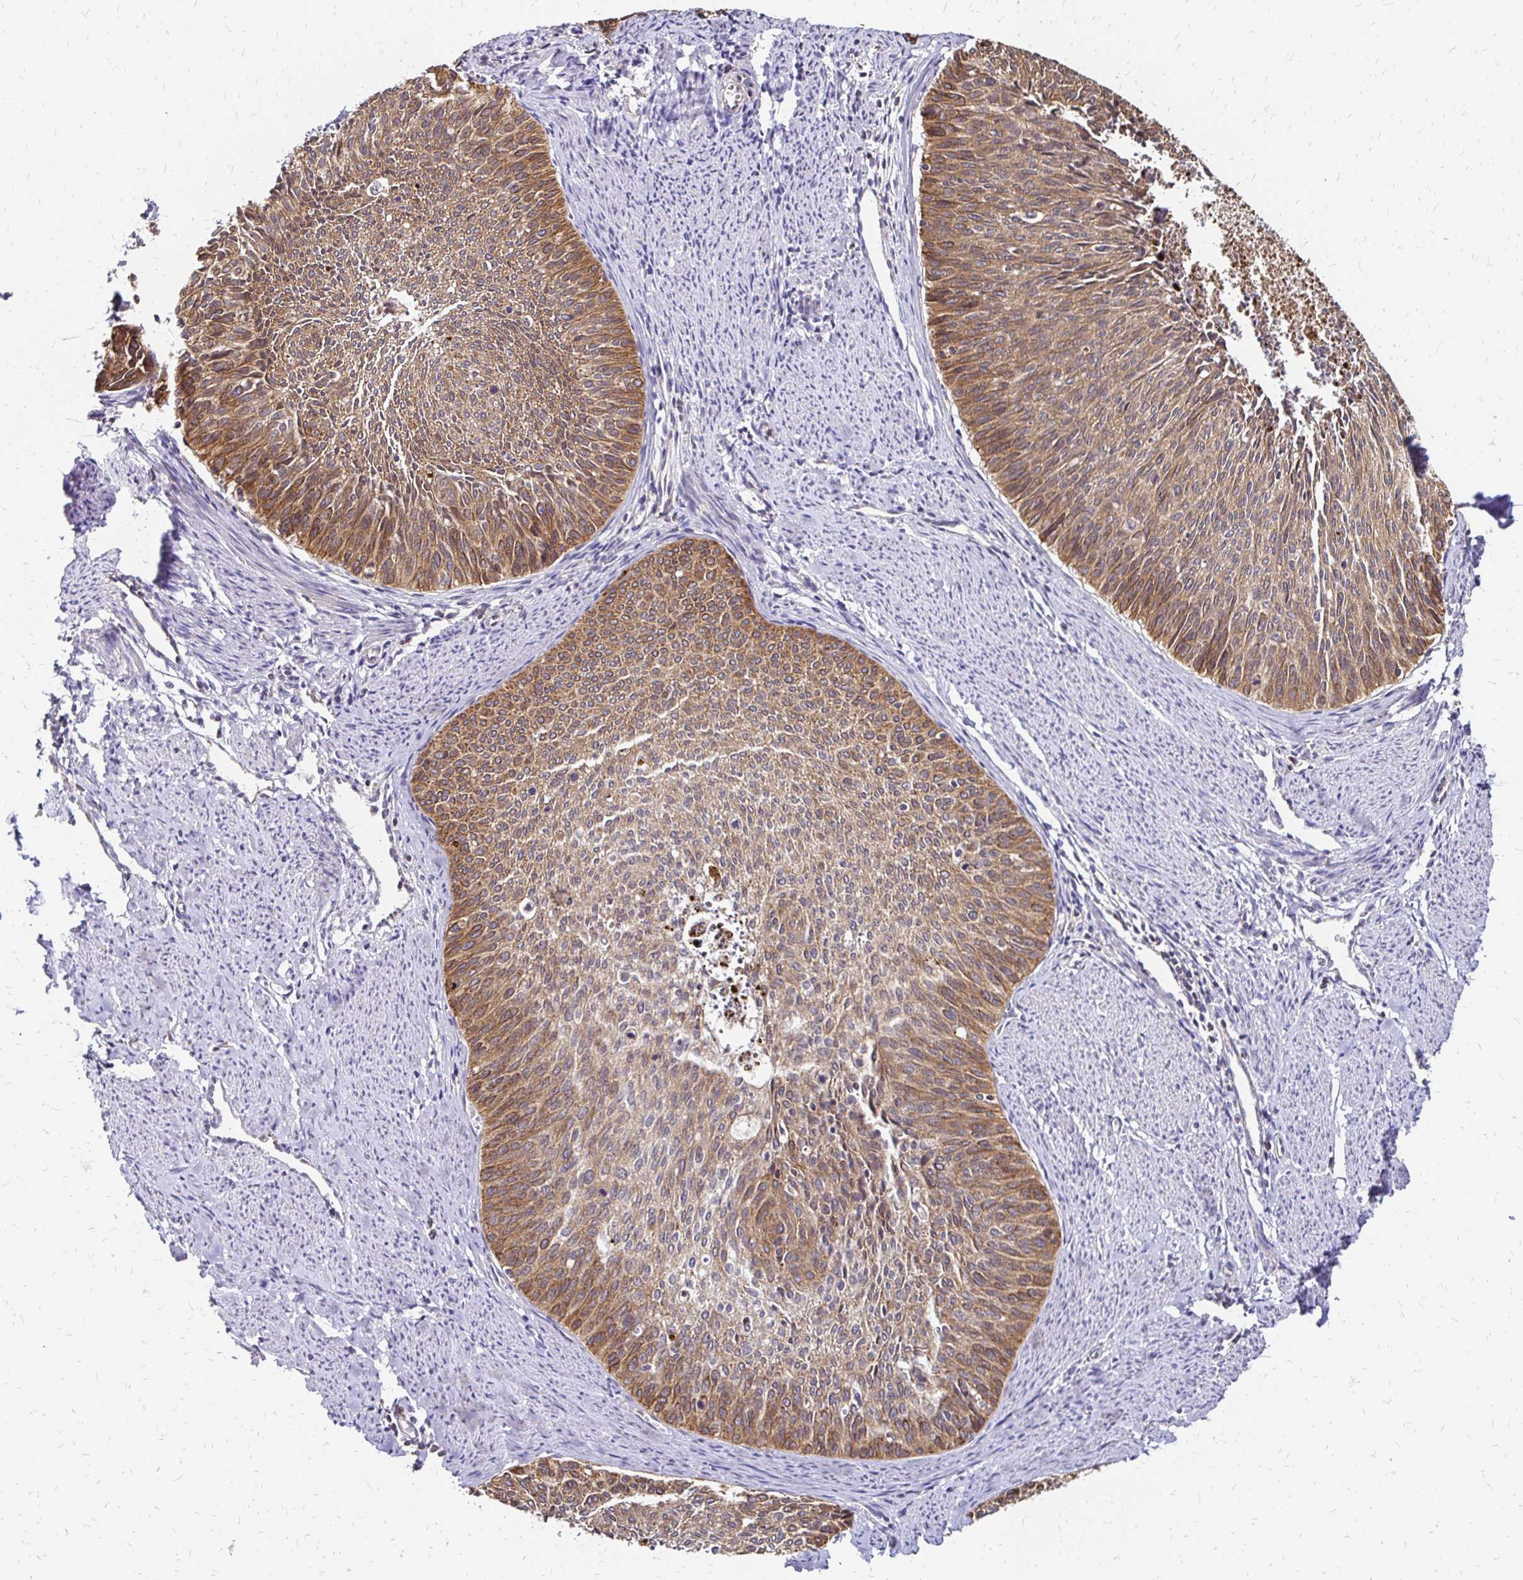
{"staining": {"intensity": "moderate", "quantity": ">75%", "location": "cytoplasmic/membranous"}, "tissue": "cervical cancer", "cell_type": "Tumor cells", "image_type": "cancer", "snomed": [{"axis": "morphology", "description": "Squamous cell carcinoma, NOS"}, {"axis": "topography", "description": "Cervix"}], "caption": "Immunohistochemical staining of cervical squamous cell carcinoma demonstrates medium levels of moderate cytoplasmic/membranous positivity in about >75% of tumor cells.", "gene": "ZW10", "patient": {"sex": "female", "age": 55}}